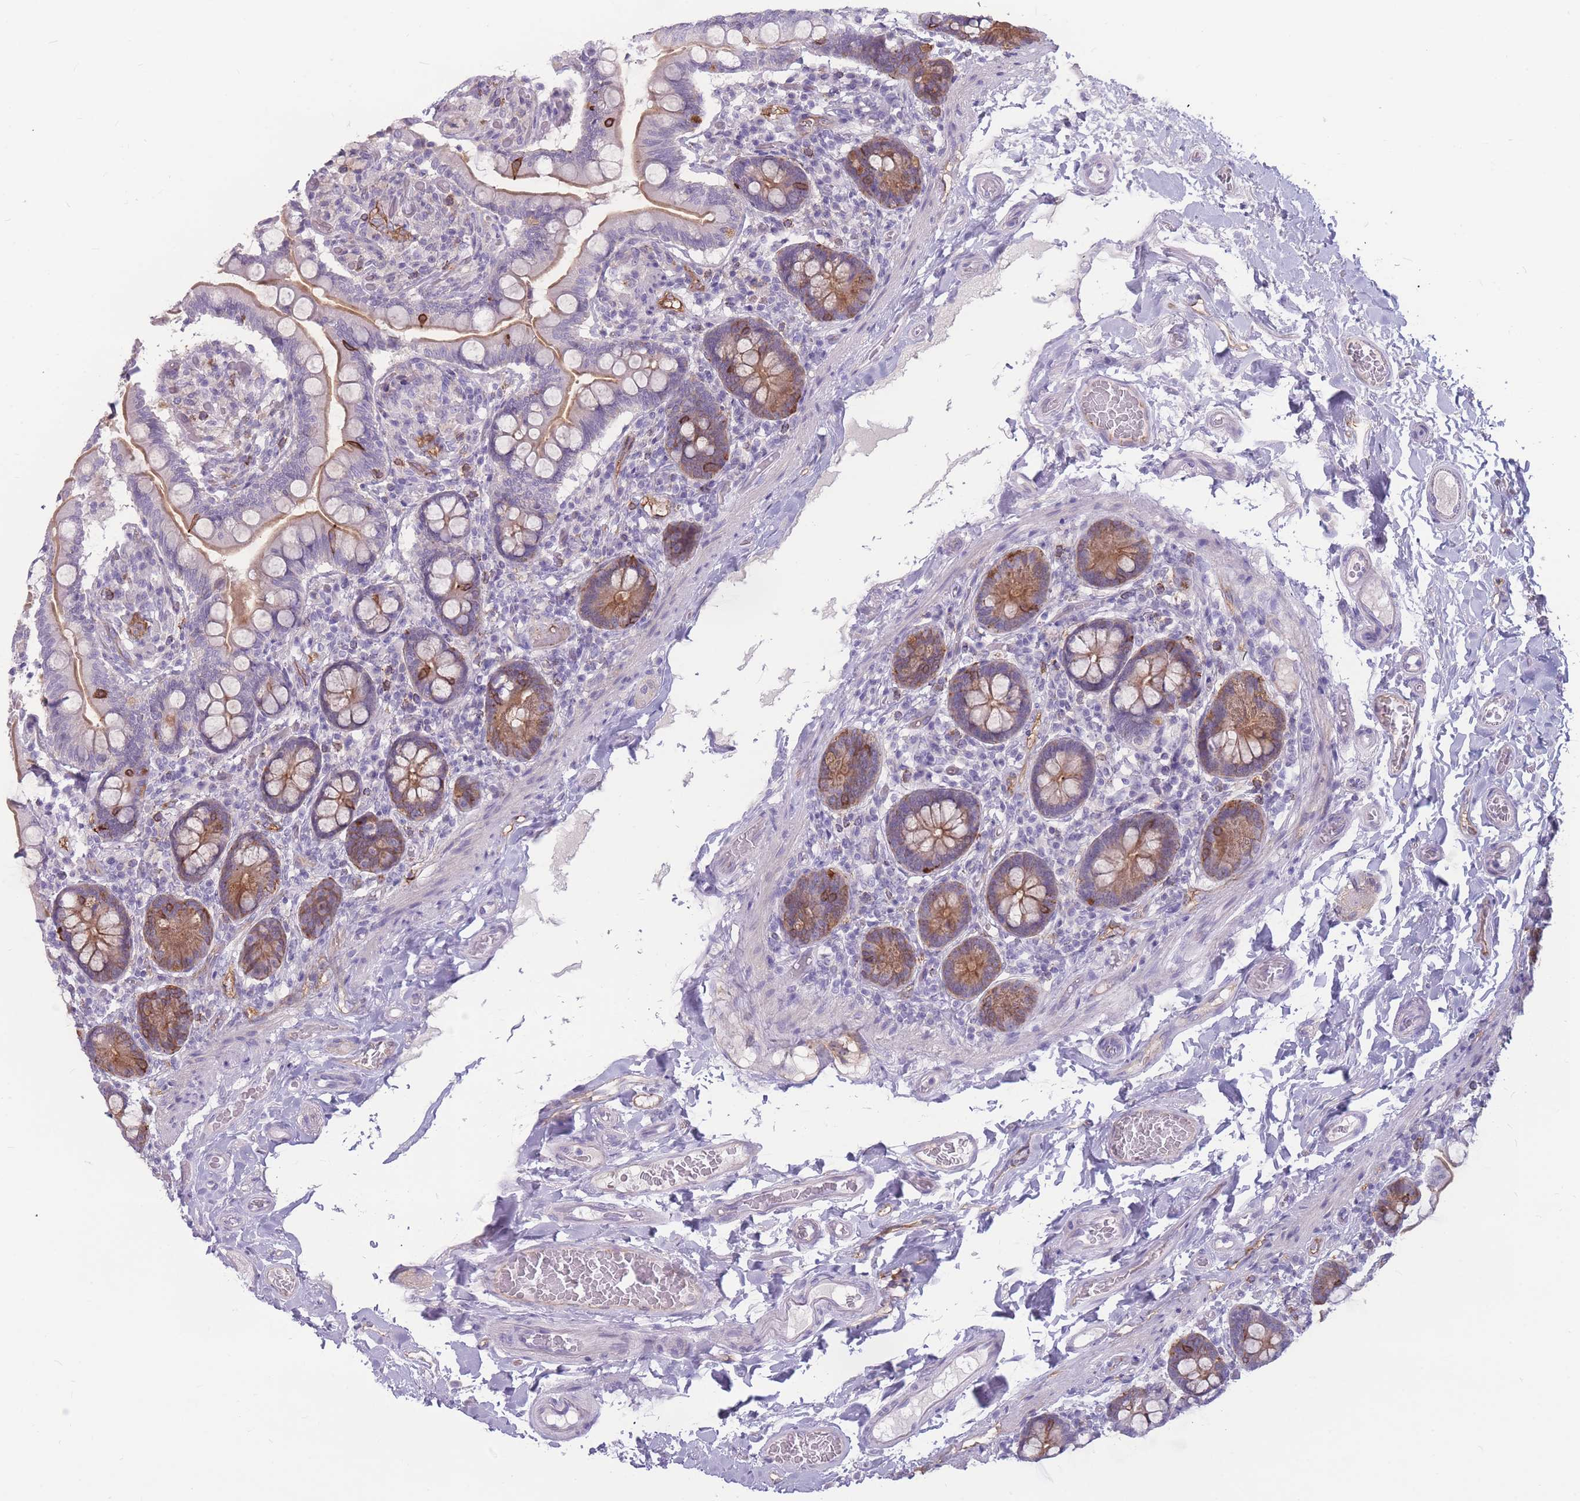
{"staining": {"intensity": "moderate", "quantity": "25%-75%", "location": "cytoplasmic/membranous"}, "tissue": "small intestine", "cell_type": "Glandular cells", "image_type": "normal", "snomed": [{"axis": "morphology", "description": "Normal tissue, NOS"}, {"axis": "topography", "description": "Small intestine"}], "caption": "Immunohistochemical staining of benign small intestine shows moderate cytoplasmic/membranous protein positivity in approximately 25%-75% of glandular cells. Nuclei are stained in blue.", "gene": "GNA11", "patient": {"sex": "female", "age": 64}}